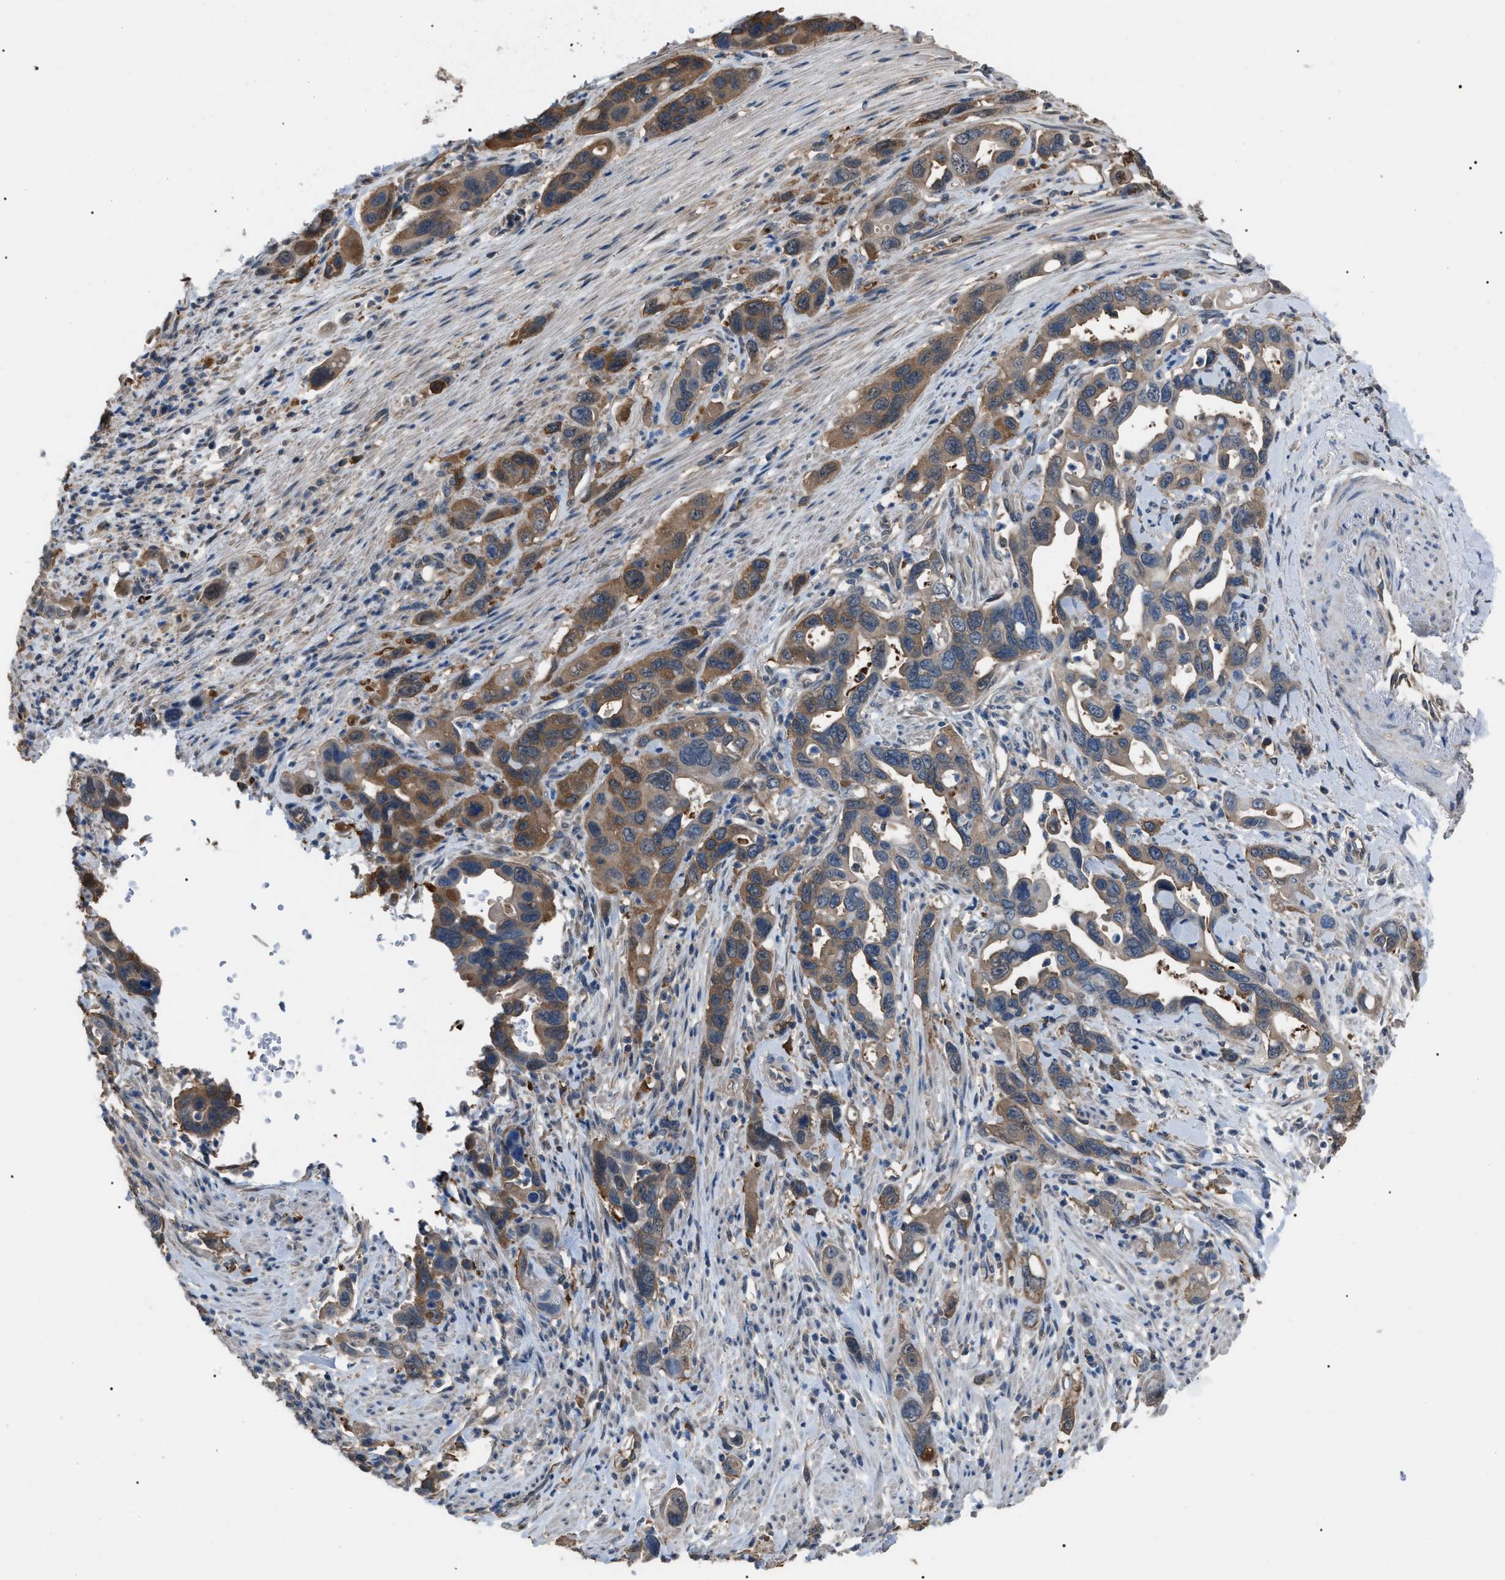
{"staining": {"intensity": "moderate", "quantity": ">75%", "location": "cytoplasmic/membranous"}, "tissue": "pancreatic cancer", "cell_type": "Tumor cells", "image_type": "cancer", "snomed": [{"axis": "morphology", "description": "Adenocarcinoma, NOS"}, {"axis": "topography", "description": "Pancreas"}], "caption": "Immunohistochemistry photomicrograph of pancreatic cancer stained for a protein (brown), which displays medium levels of moderate cytoplasmic/membranous expression in about >75% of tumor cells.", "gene": "PDCD5", "patient": {"sex": "female", "age": 70}}